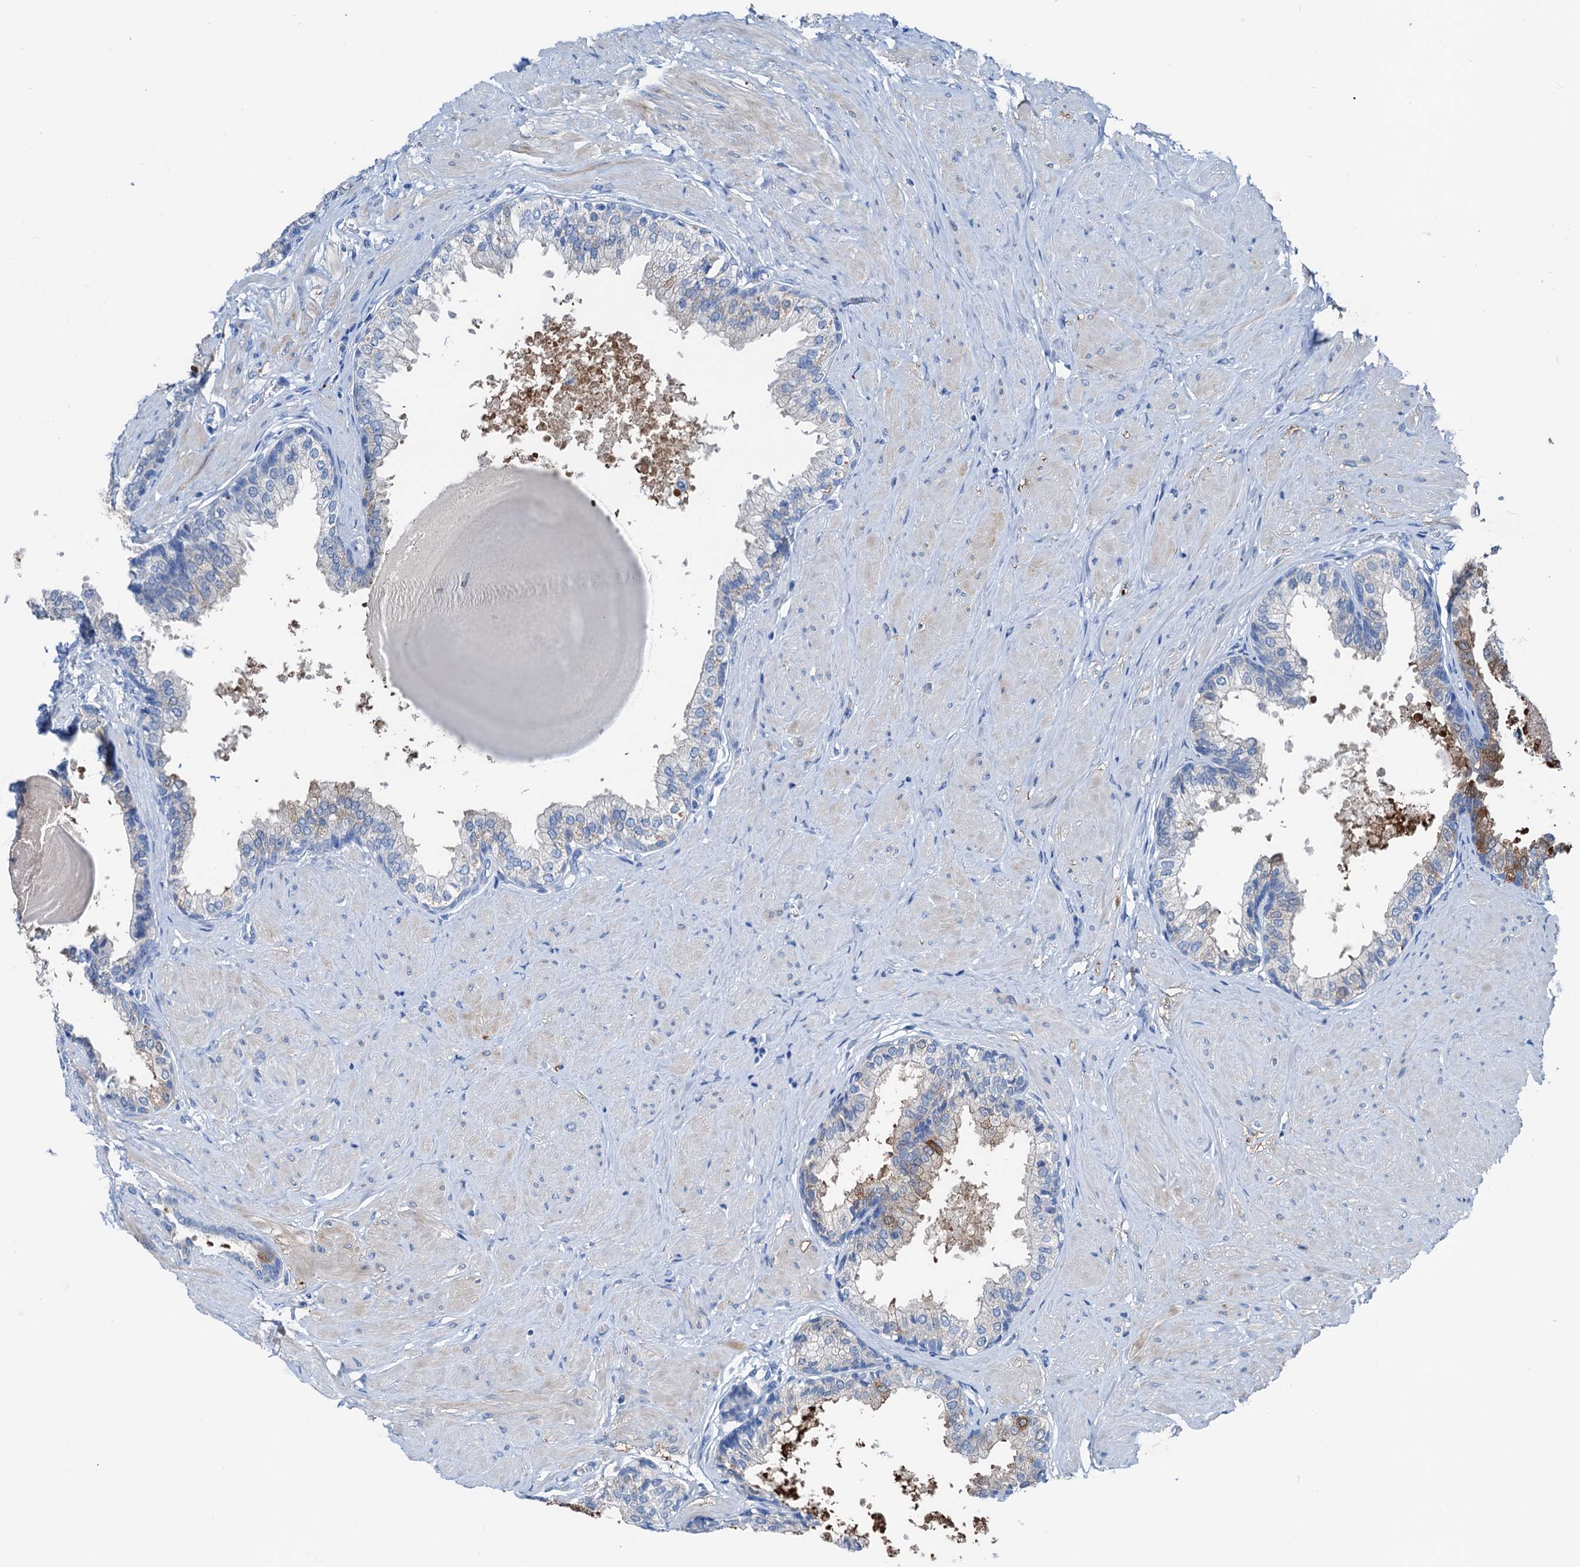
{"staining": {"intensity": "moderate", "quantity": "<25%", "location": "cytoplasmic/membranous"}, "tissue": "prostate", "cell_type": "Glandular cells", "image_type": "normal", "snomed": [{"axis": "morphology", "description": "Normal tissue, NOS"}, {"axis": "topography", "description": "Prostate"}], "caption": "High-magnification brightfield microscopy of normal prostate stained with DAB (brown) and counterstained with hematoxylin (blue). glandular cells exhibit moderate cytoplasmic/membranous expression is present in about<25% of cells.", "gene": "C1QTNF4", "patient": {"sex": "male", "age": 48}}